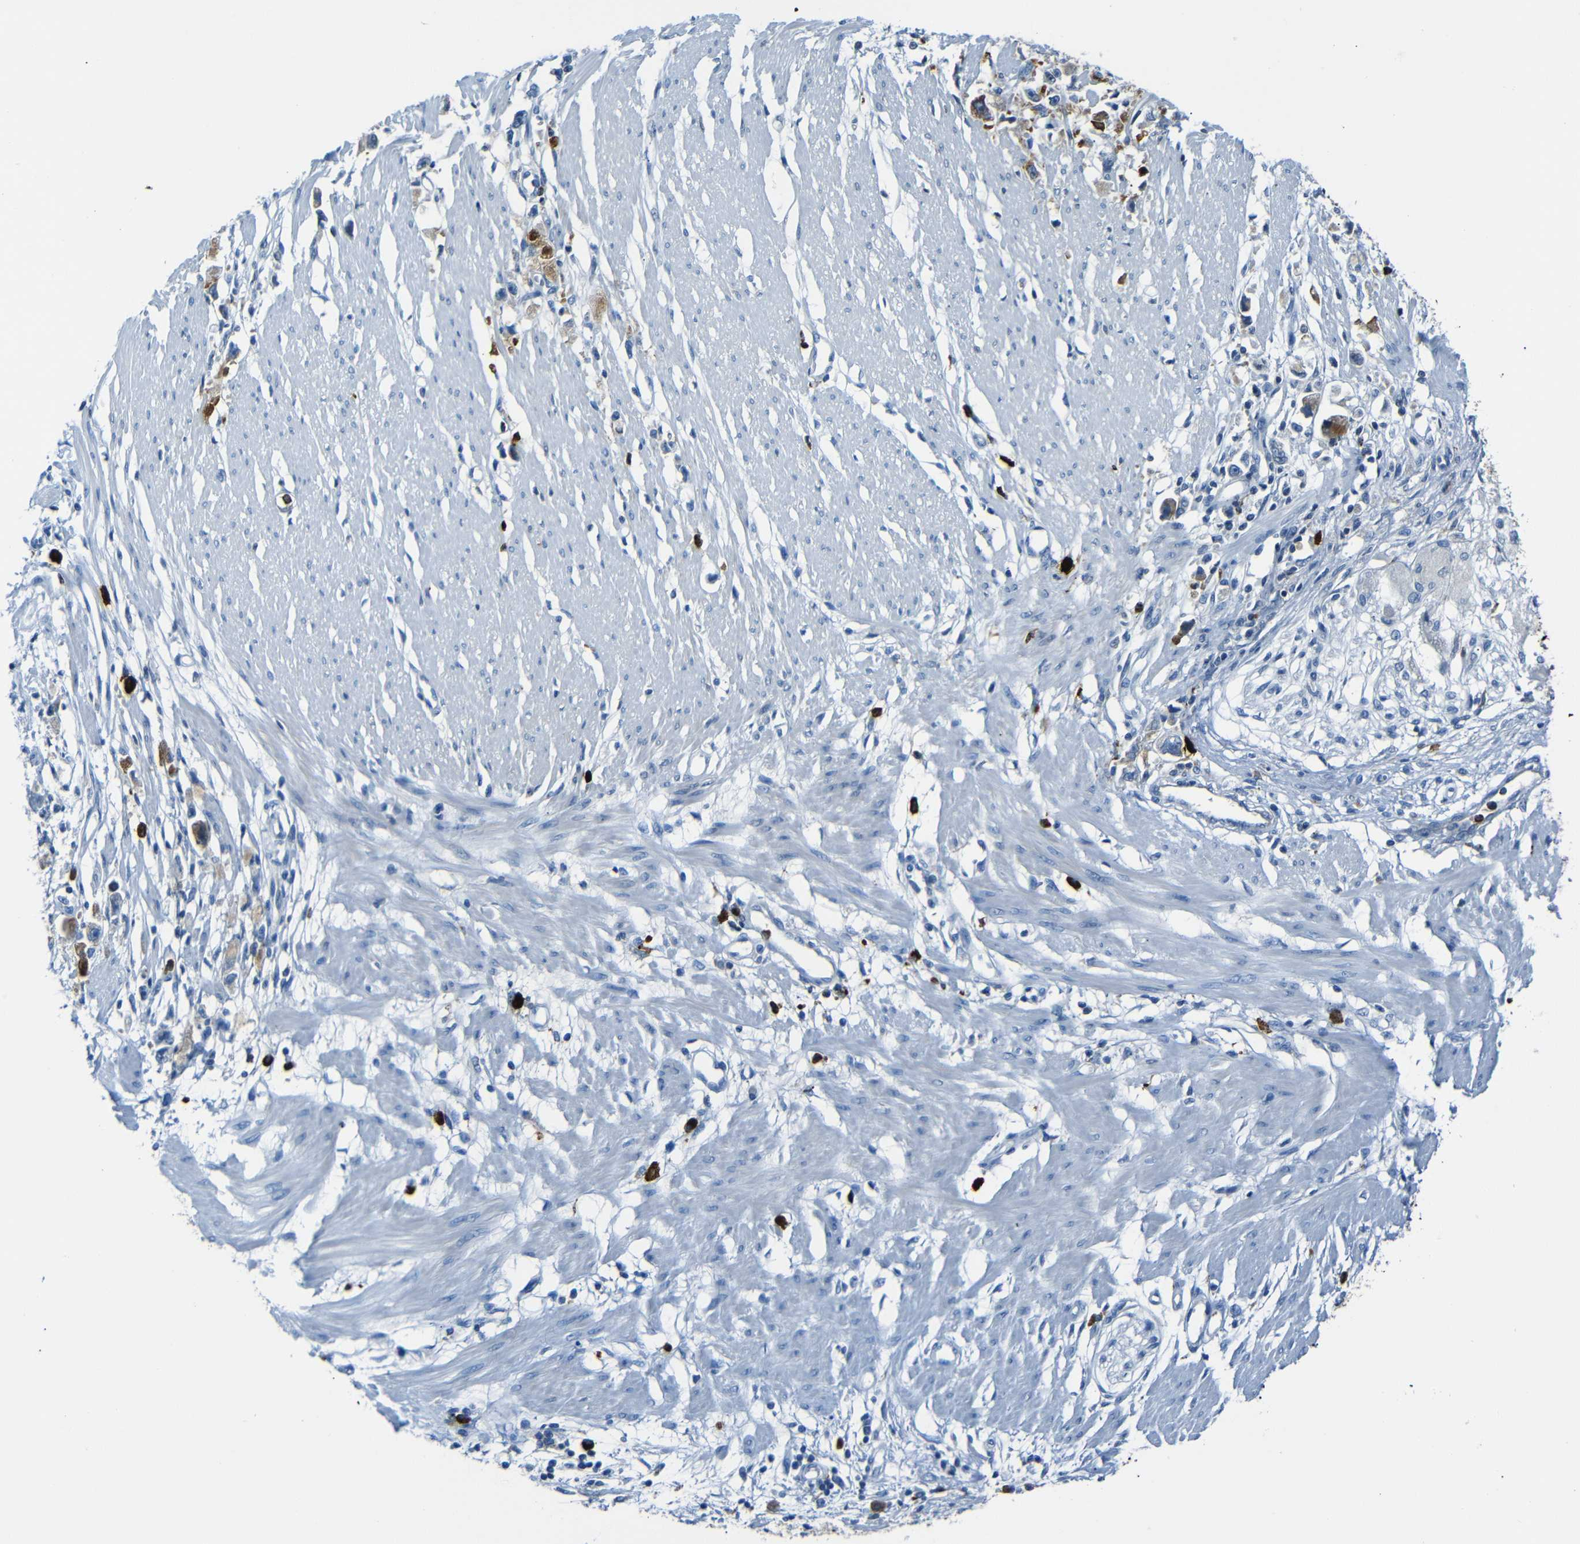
{"staining": {"intensity": "moderate", "quantity": "25%-75%", "location": "cytoplasmic/membranous"}, "tissue": "stomach cancer", "cell_type": "Tumor cells", "image_type": "cancer", "snomed": [{"axis": "morphology", "description": "Adenocarcinoma, NOS"}, {"axis": "topography", "description": "Stomach"}], "caption": "Protein staining of stomach cancer tissue shows moderate cytoplasmic/membranous staining in about 25%-75% of tumor cells.", "gene": "SERPINA1", "patient": {"sex": "female", "age": 59}}